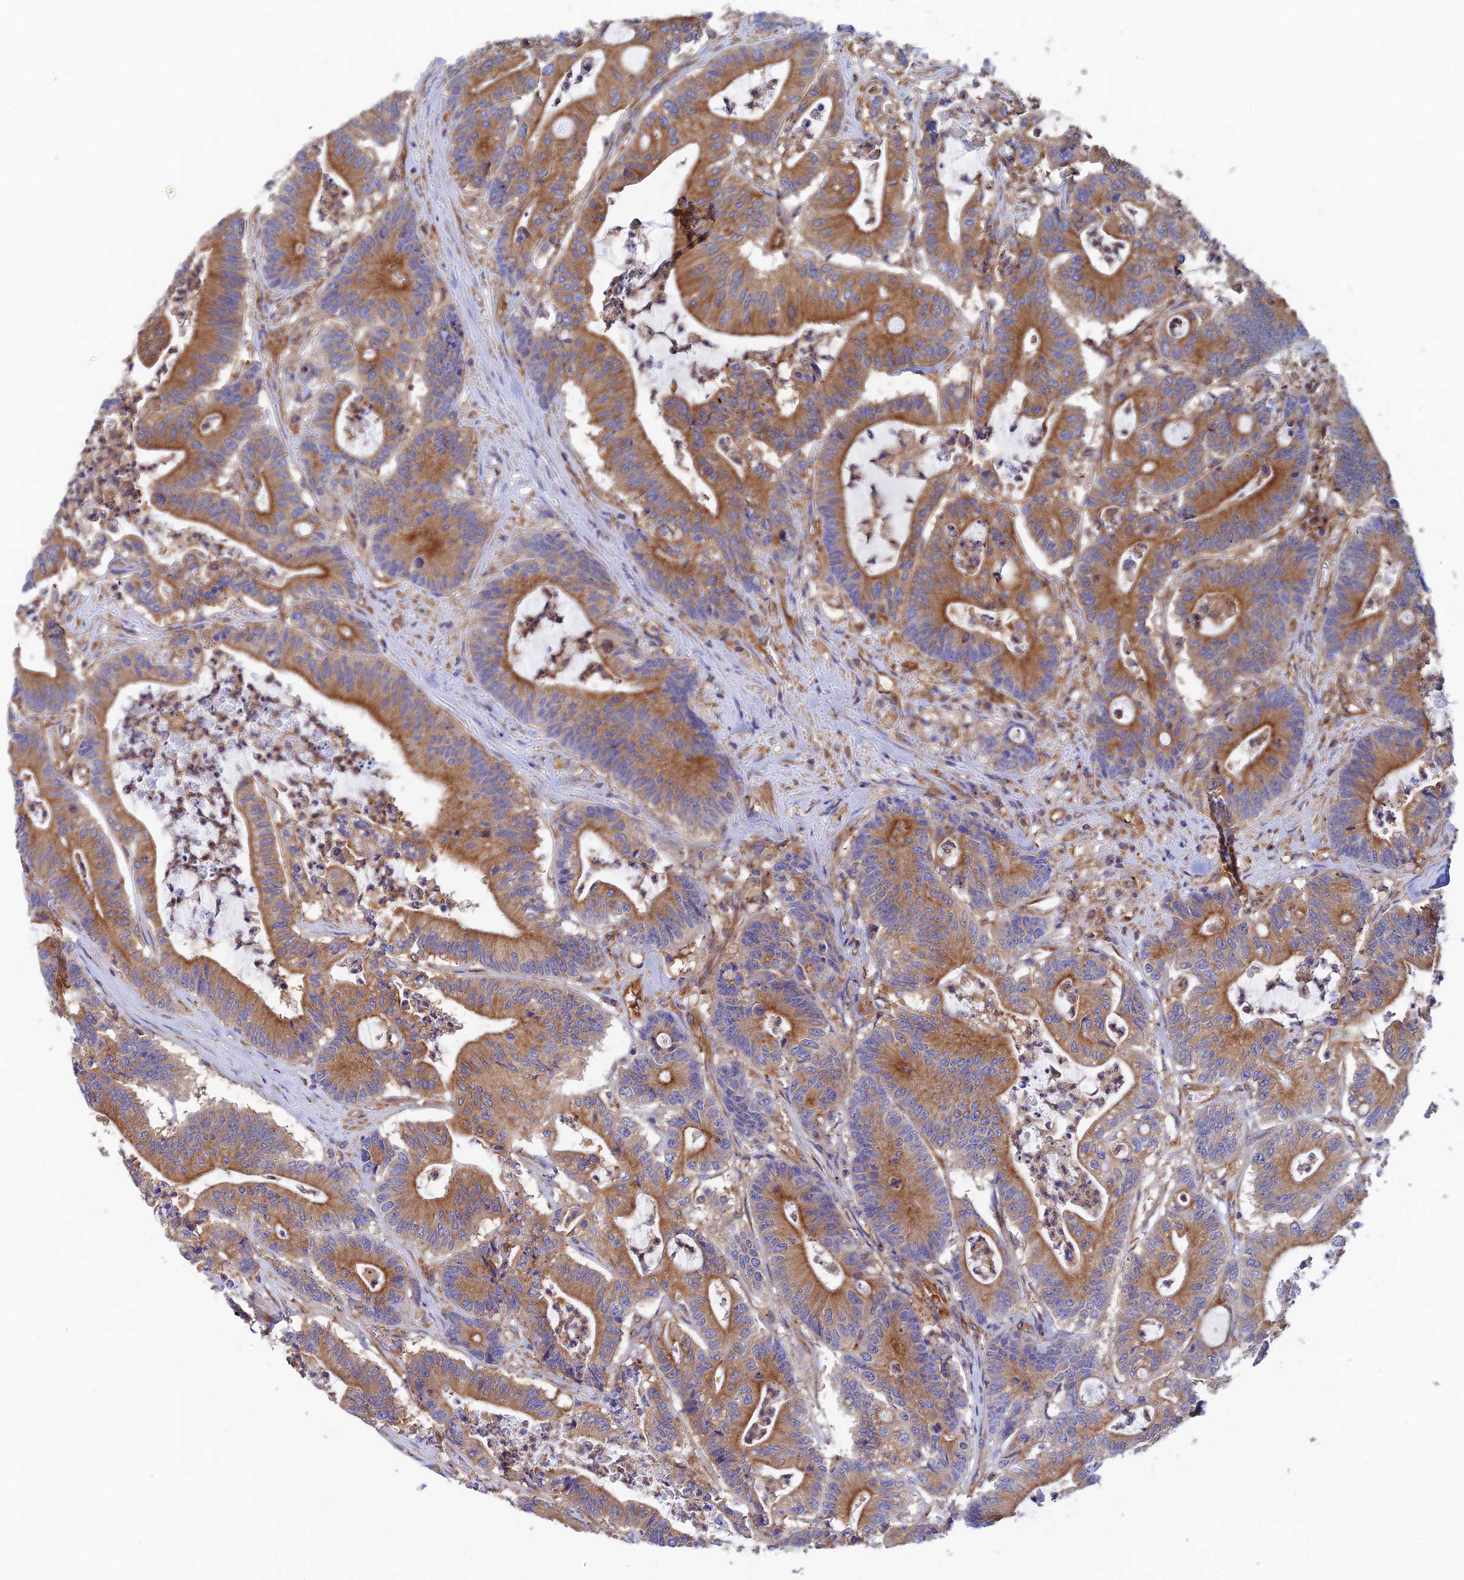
{"staining": {"intensity": "strong", "quantity": "25%-75%", "location": "cytoplasmic/membranous"}, "tissue": "colorectal cancer", "cell_type": "Tumor cells", "image_type": "cancer", "snomed": [{"axis": "morphology", "description": "Adenocarcinoma, NOS"}, {"axis": "topography", "description": "Colon"}], "caption": "This photomicrograph displays immunohistochemistry (IHC) staining of adenocarcinoma (colorectal), with high strong cytoplasmic/membranous staining in about 25%-75% of tumor cells.", "gene": "DCTN2", "patient": {"sex": "female", "age": 84}}